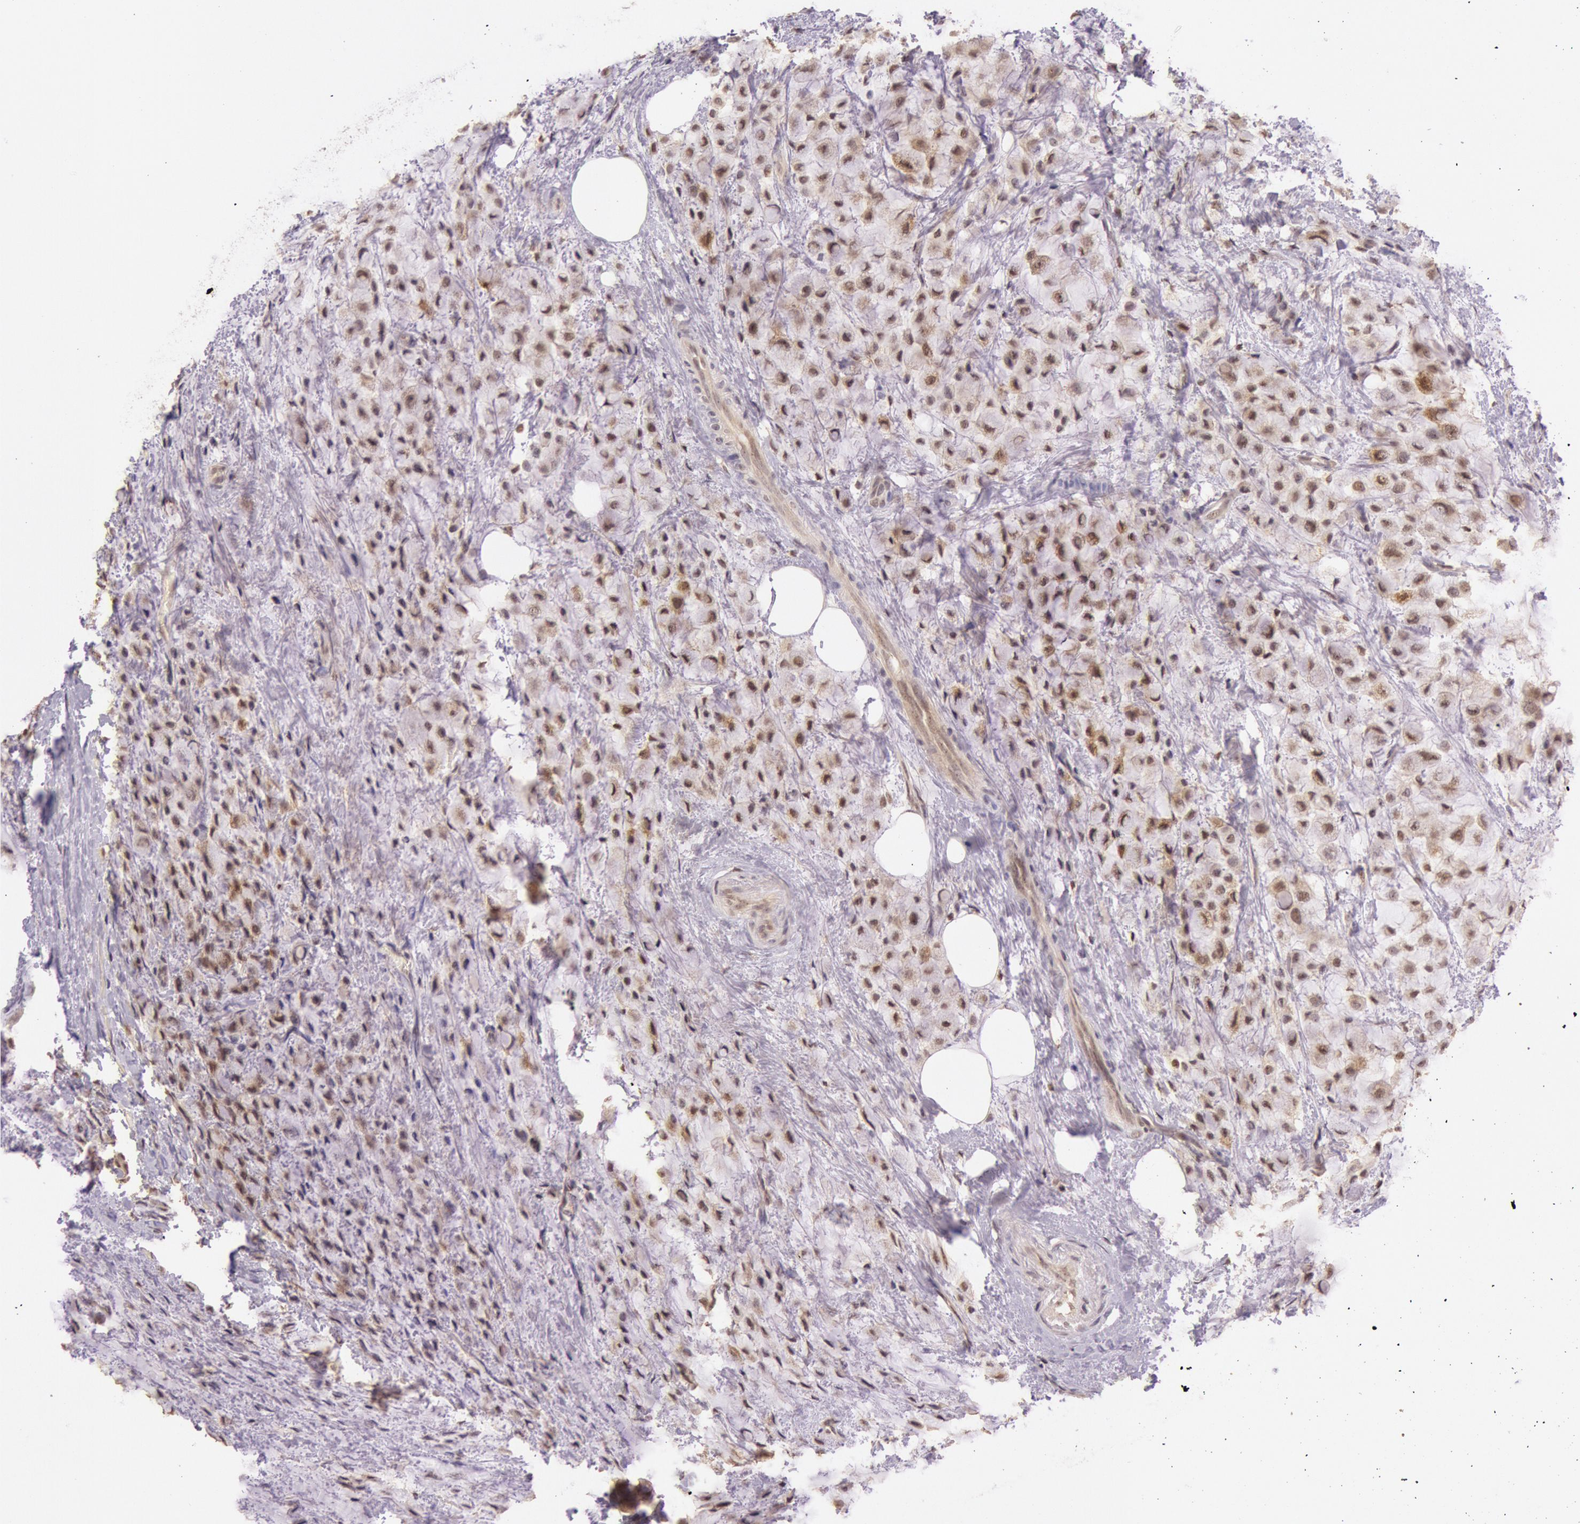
{"staining": {"intensity": "weak", "quantity": "25%-75%", "location": "cytoplasmic/membranous,nuclear"}, "tissue": "breast cancer", "cell_type": "Tumor cells", "image_type": "cancer", "snomed": [{"axis": "morphology", "description": "Lobular carcinoma"}, {"axis": "topography", "description": "Breast"}], "caption": "There is low levels of weak cytoplasmic/membranous and nuclear expression in tumor cells of lobular carcinoma (breast), as demonstrated by immunohistochemical staining (brown color).", "gene": "RTL10", "patient": {"sex": "female", "age": 85}}